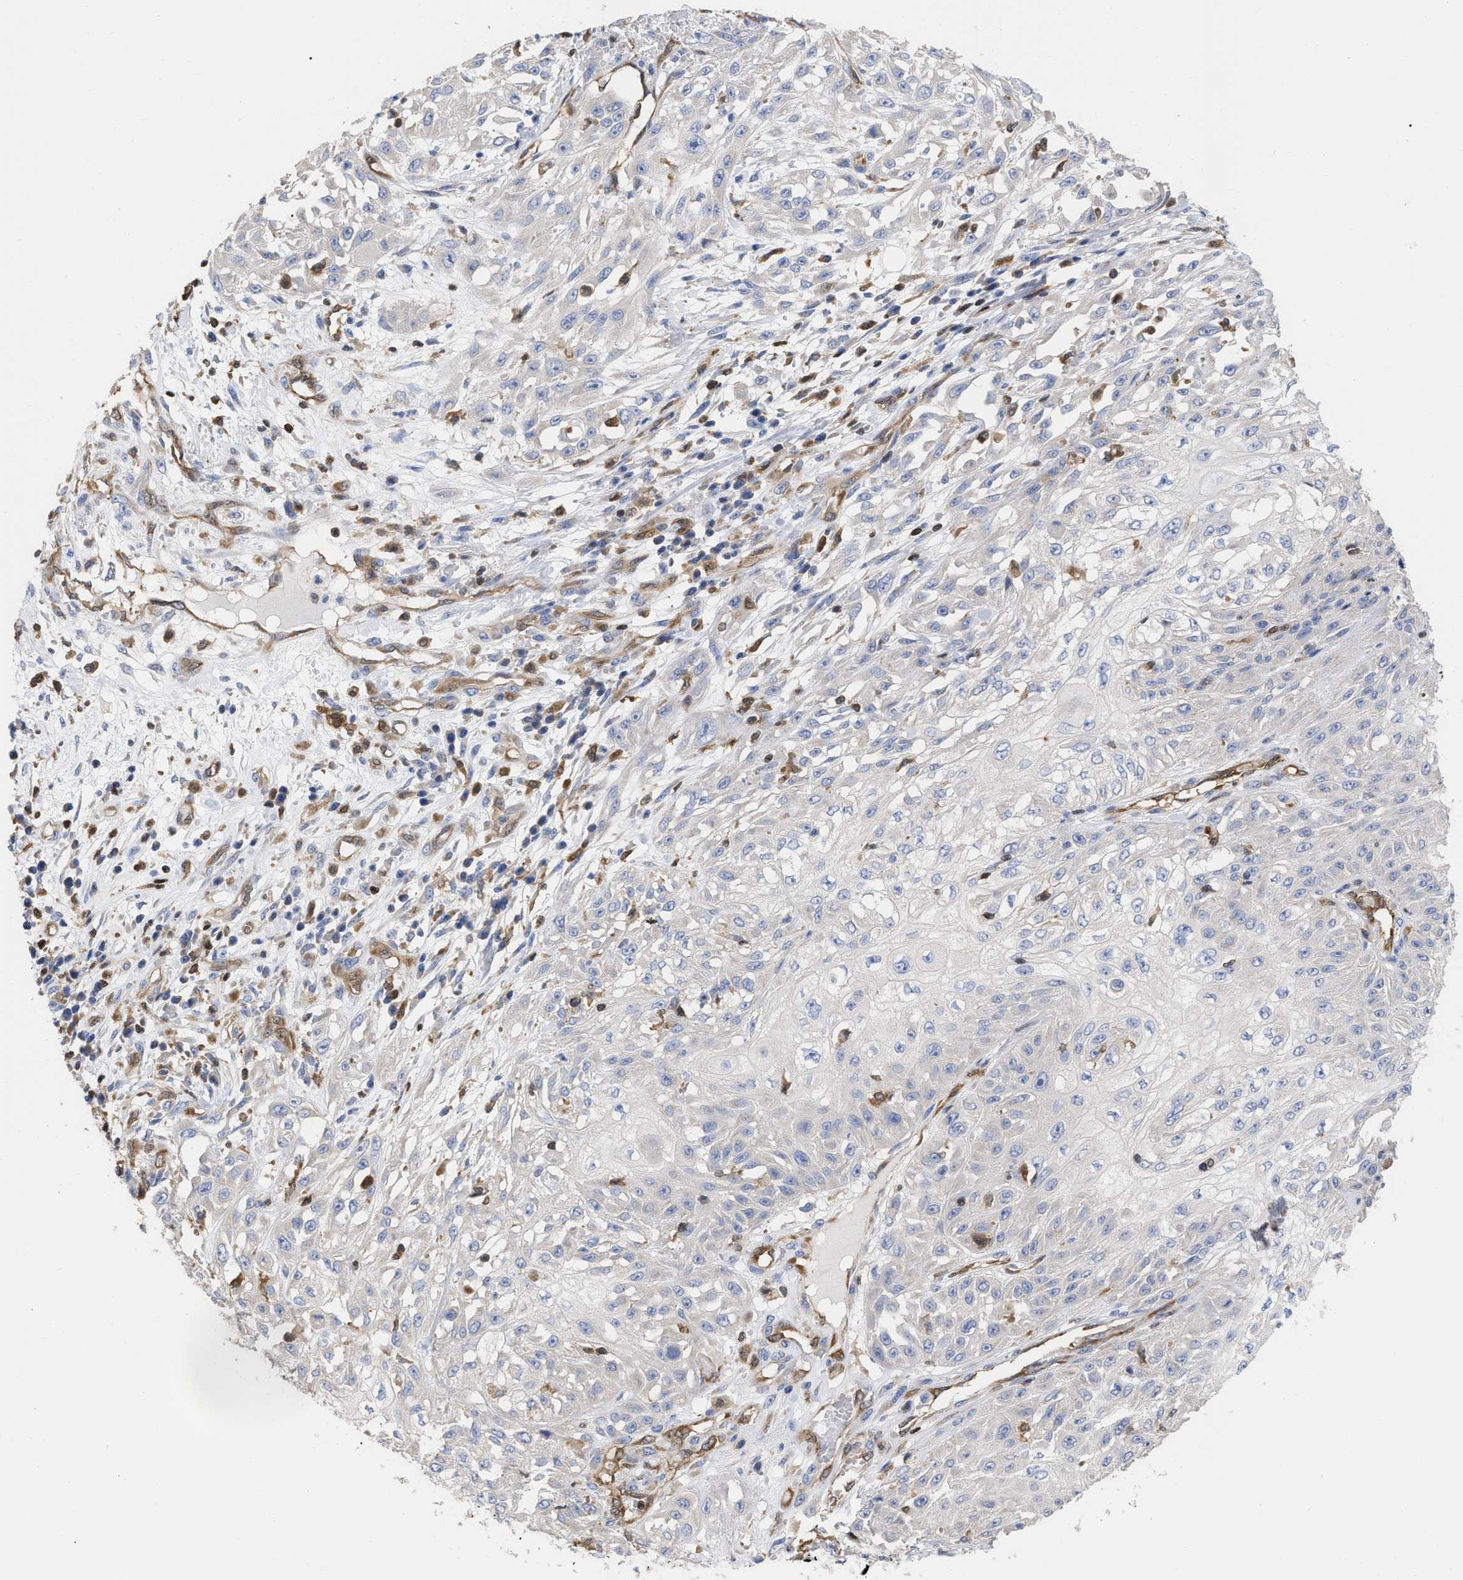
{"staining": {"intensity": "negative", "quantity": "none", "location": "none"}, "tissue": "skin cancer", "cell_type": "Tumor cells", "image_type": "cancer", "snomed": [{"axis": "morphology", "description": "Squamous cell carcinoma, NOS"}, {"axis": "morphology", "description": "Squamous cell carcinoma, metastatic, NOS"}, {"axis": "topography", "description": "Skin"}, {"axis": "topography", "description": "Lymph node"}], "caption": "This micrograph is of metastatic squamous cell carcinoma (skin) stained with immunohistochemistry (IHC) to label a protein in brown with the nuclei are counter-stained blue. There is no expression in tumor cells. (Stains: DAB immunohistochemistry with hematoxylin counter stain, Microscopy: brightfield microscopy at high magnification).", "gene": "GIMAP4", "patient": {"sex": "male", "age": 75}}